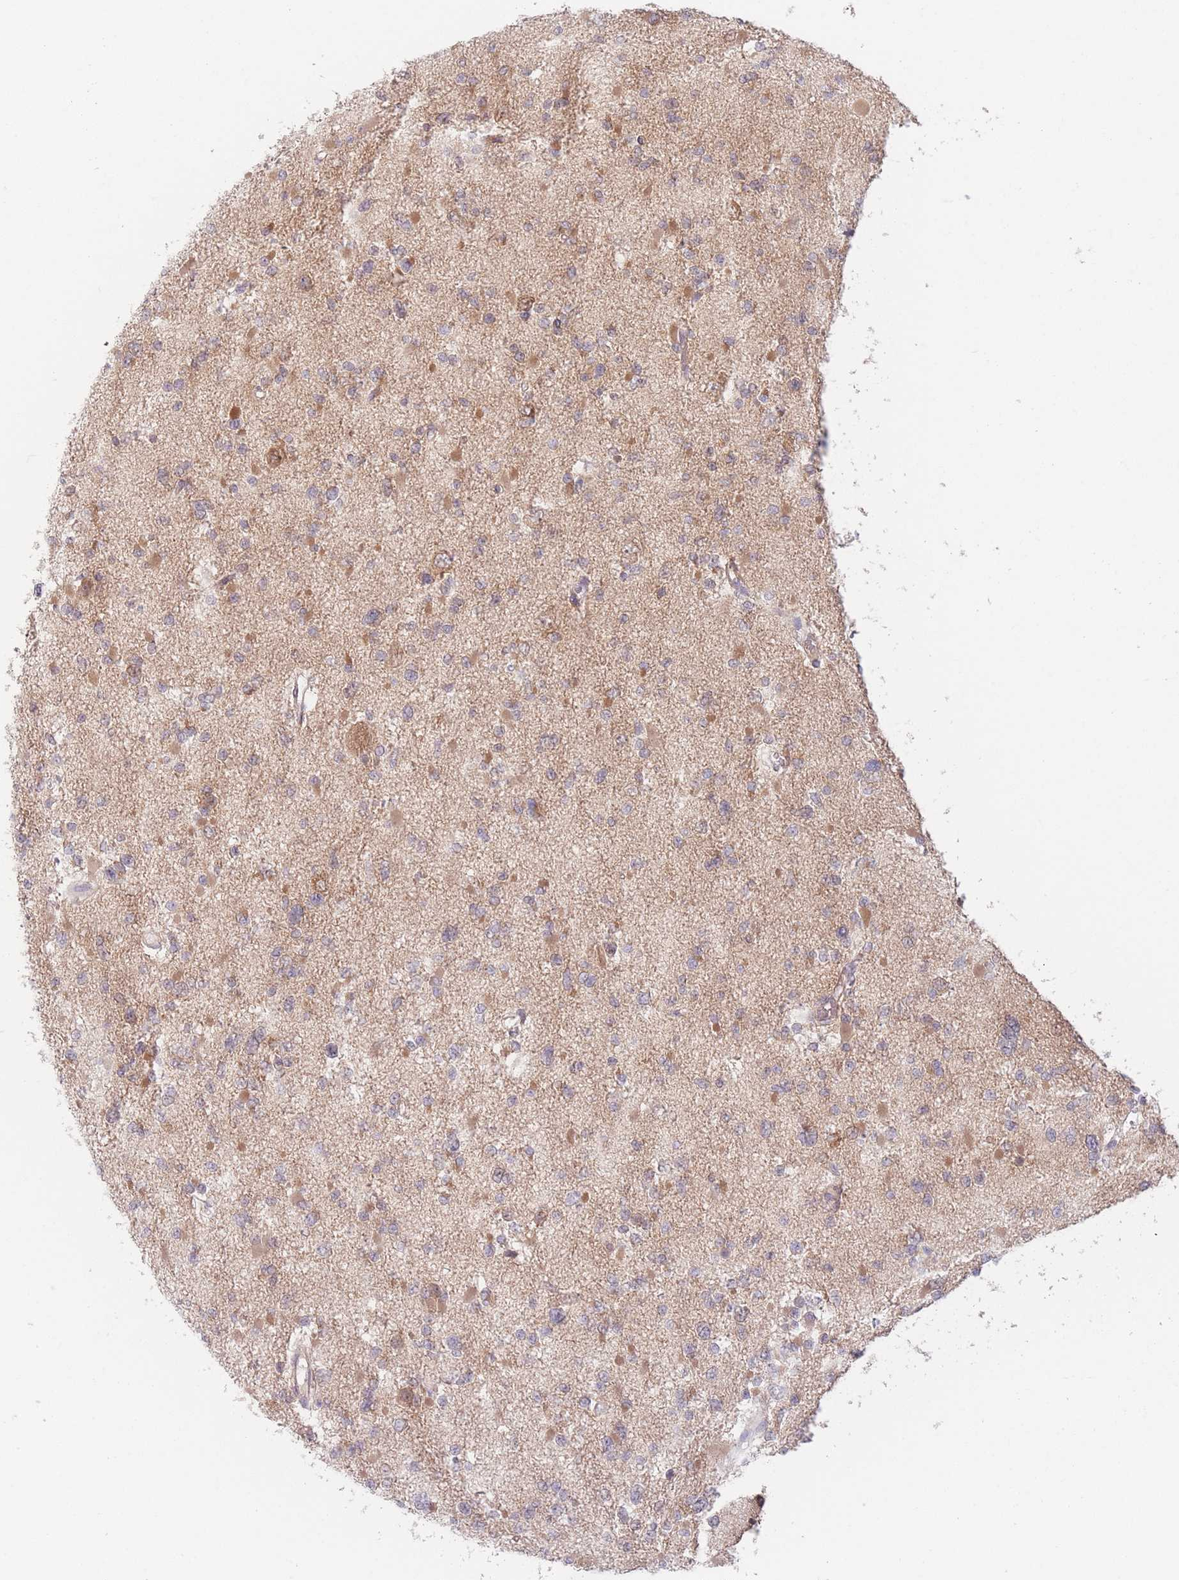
{"staining": {"intensity": "moderate", "quantity": "25%-75%", "location": "cytoplasmic/membranous"}, "tissue": "glioma", "cell_type": "Tumor cells", "image_type": "cancer", "snomed": [{"axis": "morphology", "description": "Glioma, malignant, Low grade"}, {"axis": "topography", "description": "Brain"}], "caption": "Immunohistochemistry (IHC) of glioma shows medium levels of moderate cytoplasmic/membranous positivity in approximately 25%-75% of tumor cells.", "gene": "PPM1A", "patient": {"sex": "female", "age": 22}}